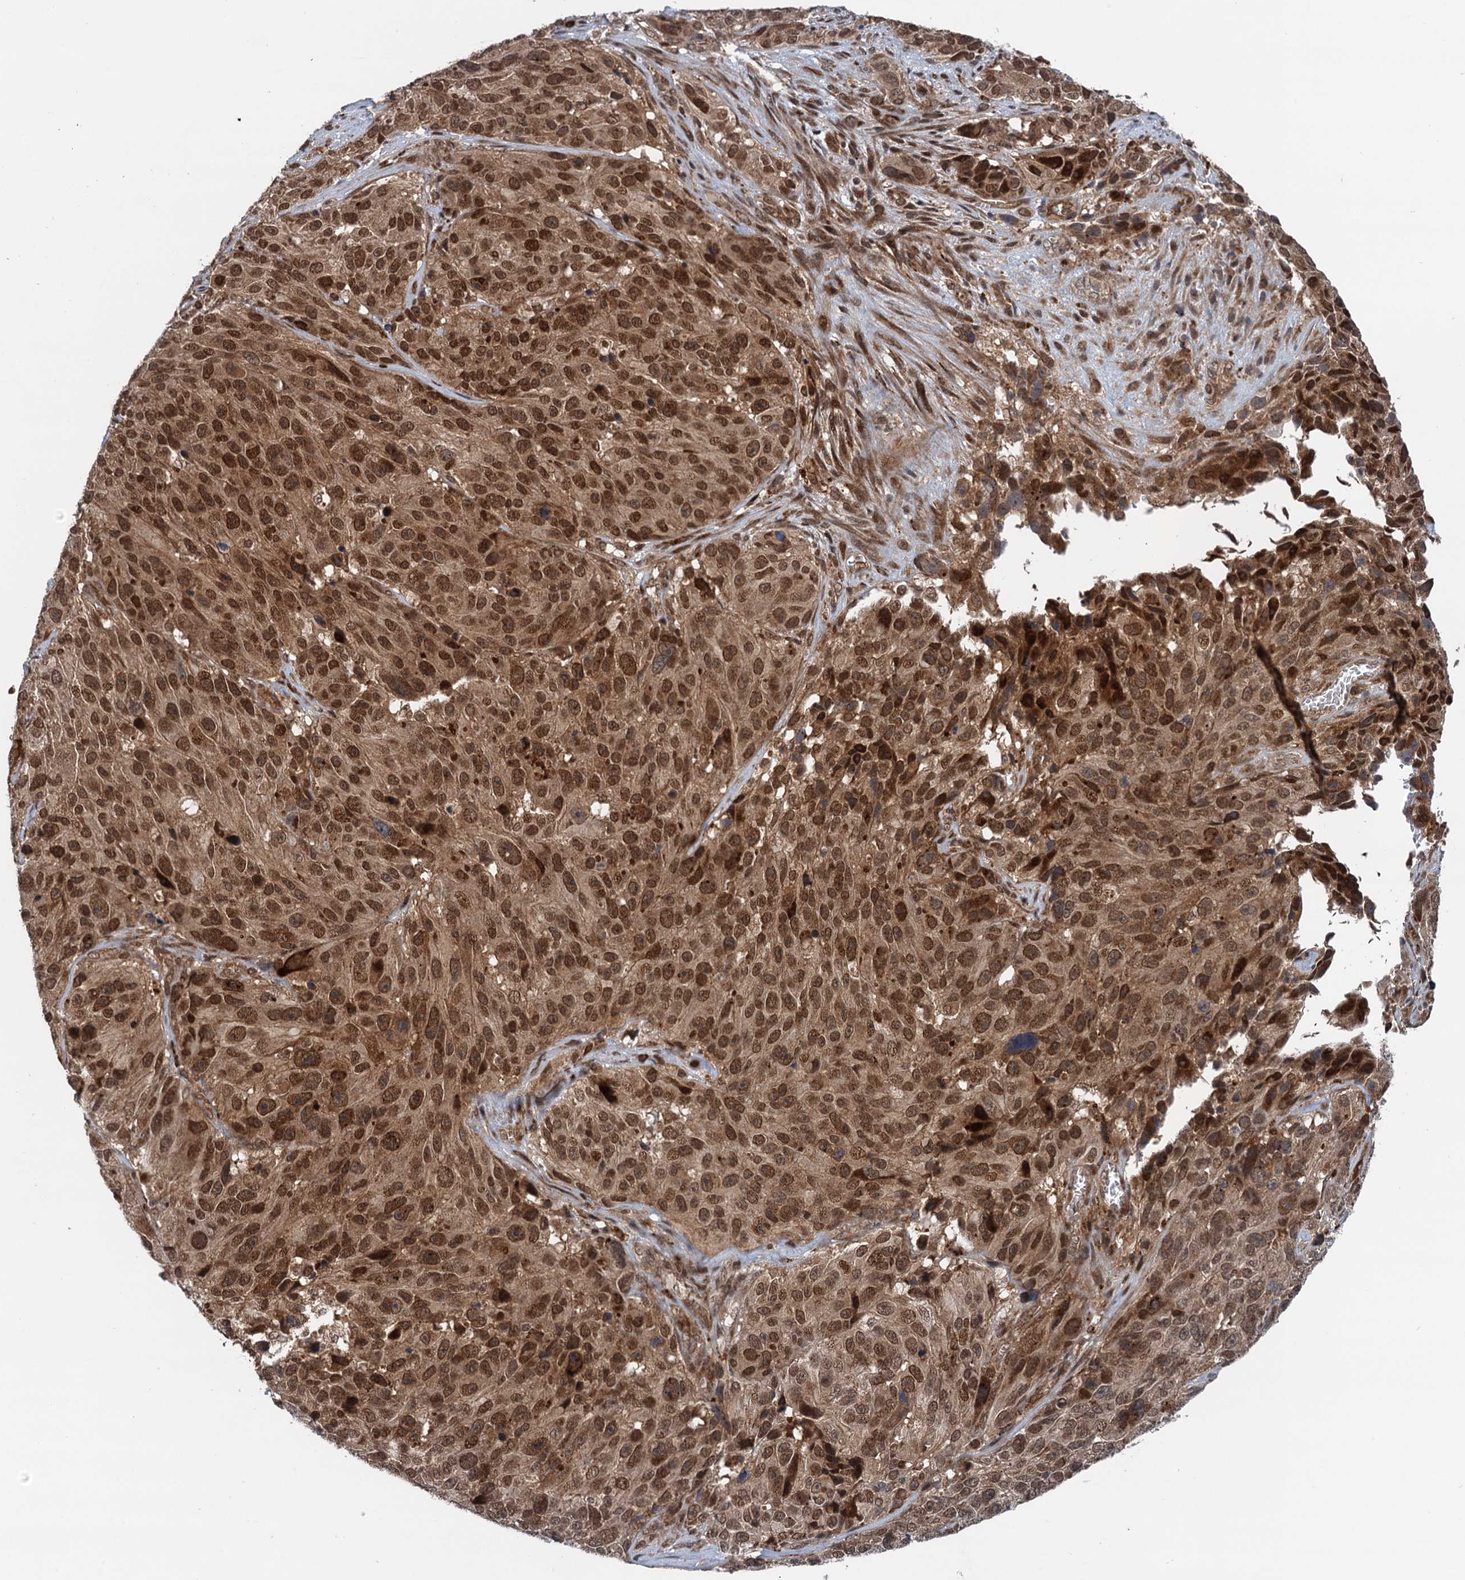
{"staining": {"intensity": "moderate", "quantity": ">75%", "location": "cytoplasmic/membranous,nuclear"}, "tissue": "melanoma", "cell_type": "Tumor cells", "image_type": "cancer", "snomed": [{"axis": "morphology", "description": "Malignant melanoma, NOS"}, {"axis": "topography", "description": "Skin"}], "caption": "Protein analysis of melanoma tissue demonstrates moderate cytoplasmic/membranous and nuclear positivity in approximately >75% of tumor cells.", "gene": "NLRP10", "patient": {"sex": "male", "age": 84}}